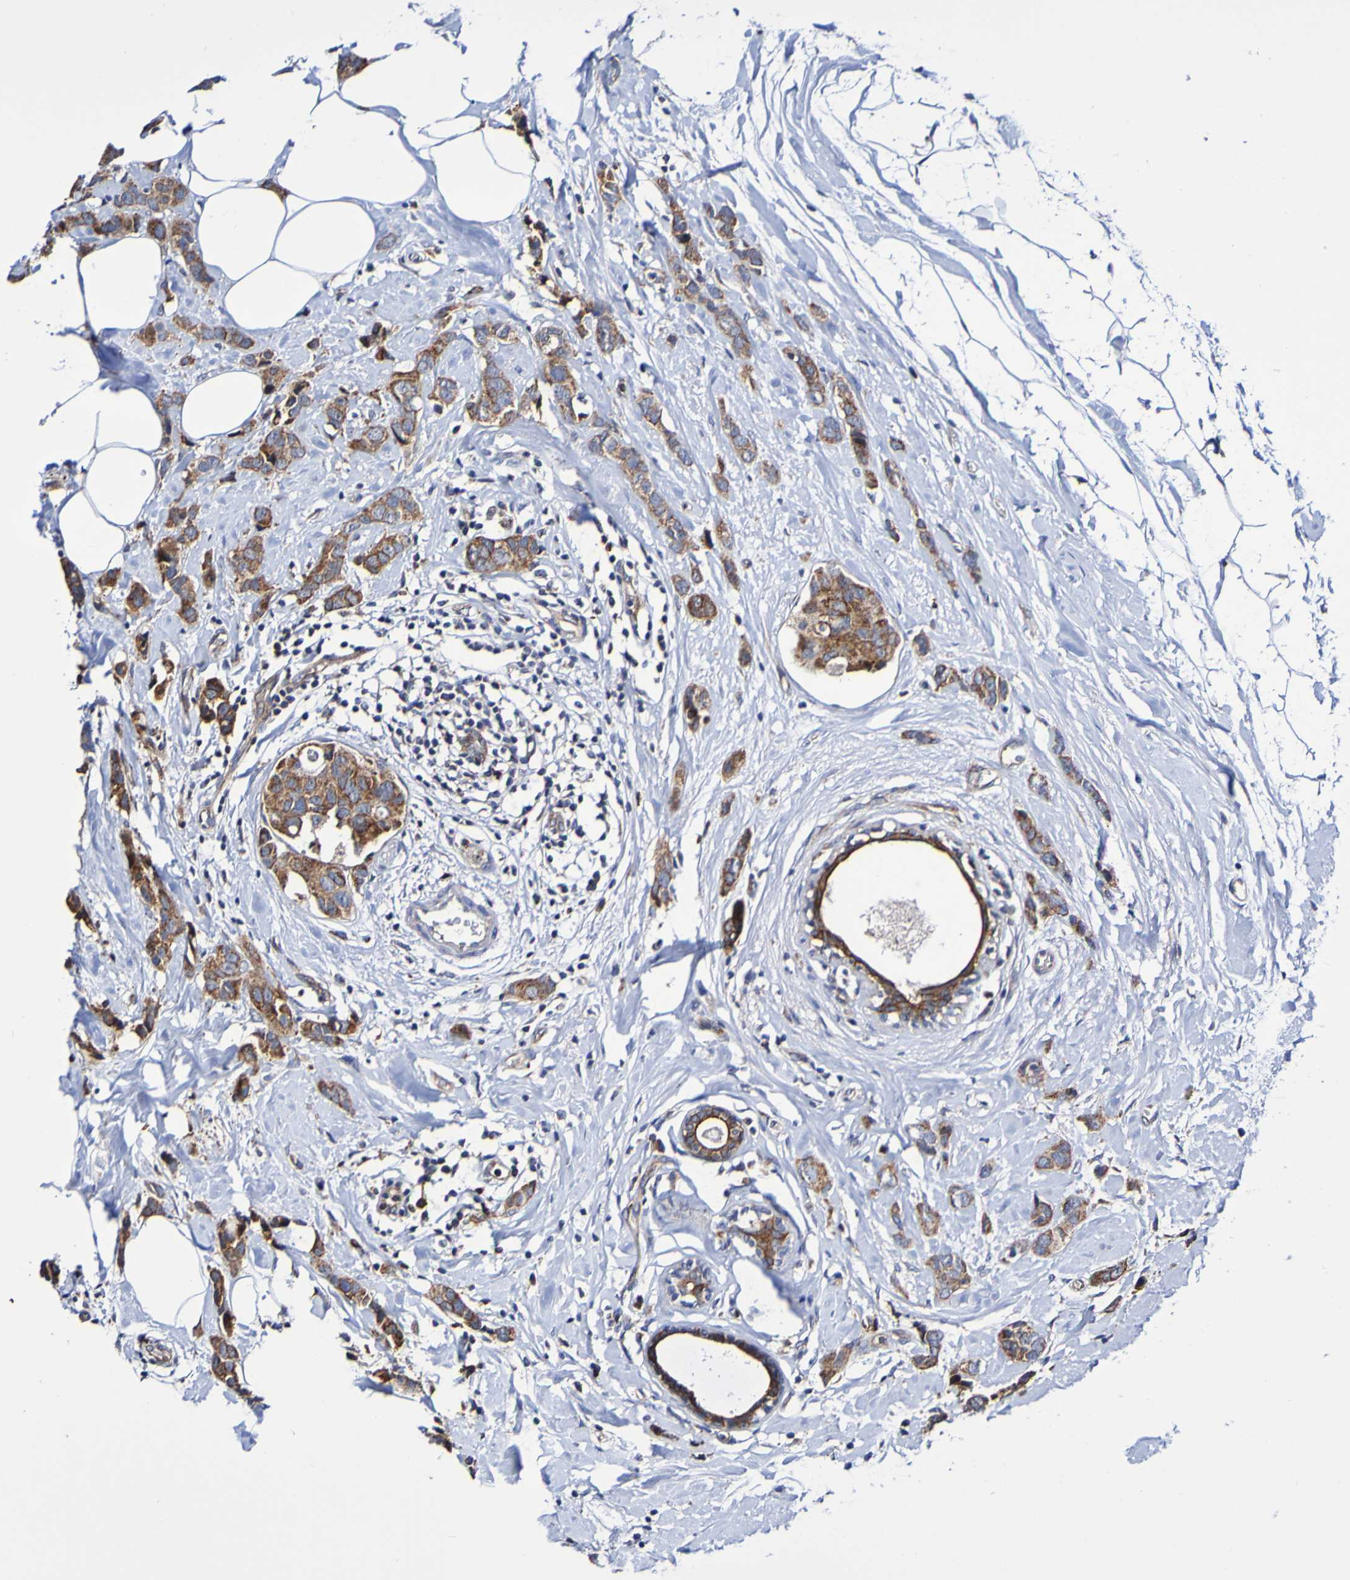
{"staining": {"intensity": "strong", "quantity": ">75%", "location": "cytoplasmic/membranous"}, "tissue": "breast cancer", "cell_type": "Tumor cells", "image_type": "cancer", "snomed": [{"axis": "morphology", "description": "Normal tissue, NOS"}, {"axis": "morphology", "description": "Duct carcinoma"}, {"axis": "topography", "description": "Breast"}], "caption": "Immunohistochemical staining of human breast infiltrating ductal carcinoma reveals strong cytoplasmic/membranous protein expression in approximately >75% of tumor cells.", "gene": "GJB1", "patient": {"sex": "female", "age": 50}}